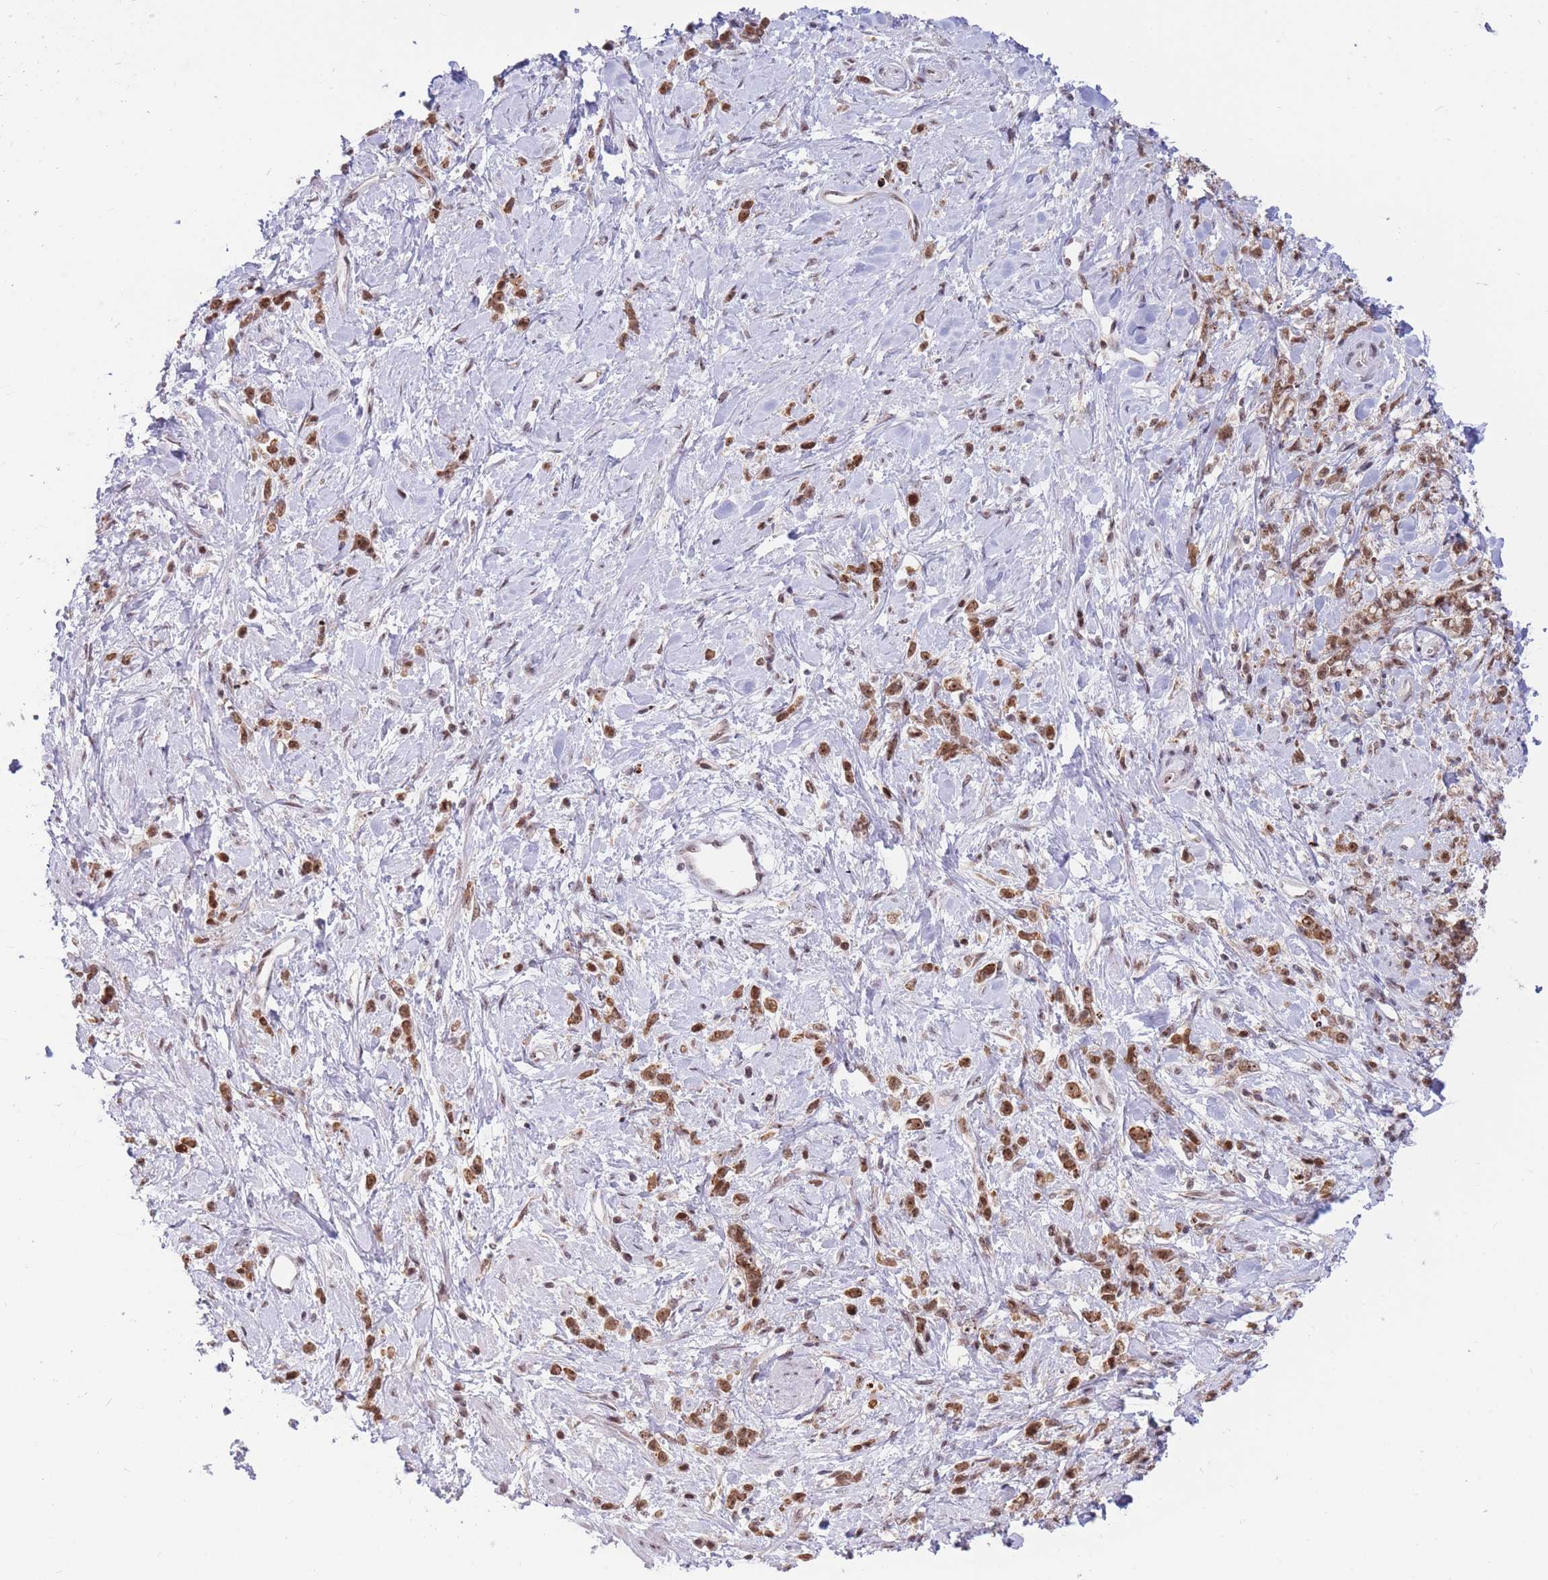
{"staining": {"intensity": "moderate", "quantity": ">75%", "location": "nuclear"}, "tissue": "stomach cancer", "cell_type": "Tumor cells", "image_type": "cancer", "snomed": [{"axis": "morphology", "description": "Adenocarcinoma, NOS"}, {"axis": "topography", "description": "Stomach"}], "caption": "The photomicrograph exhibits staining of stomach cancer (adenocarcinoma), revealing moderate nuclear protein positivity (brown color) within tumor cells. (DAB IHC, brown staining for protein, blue staining for nuclei).", "gene": "TARBP2", "patient": {"sex": "female", "age": 60}}